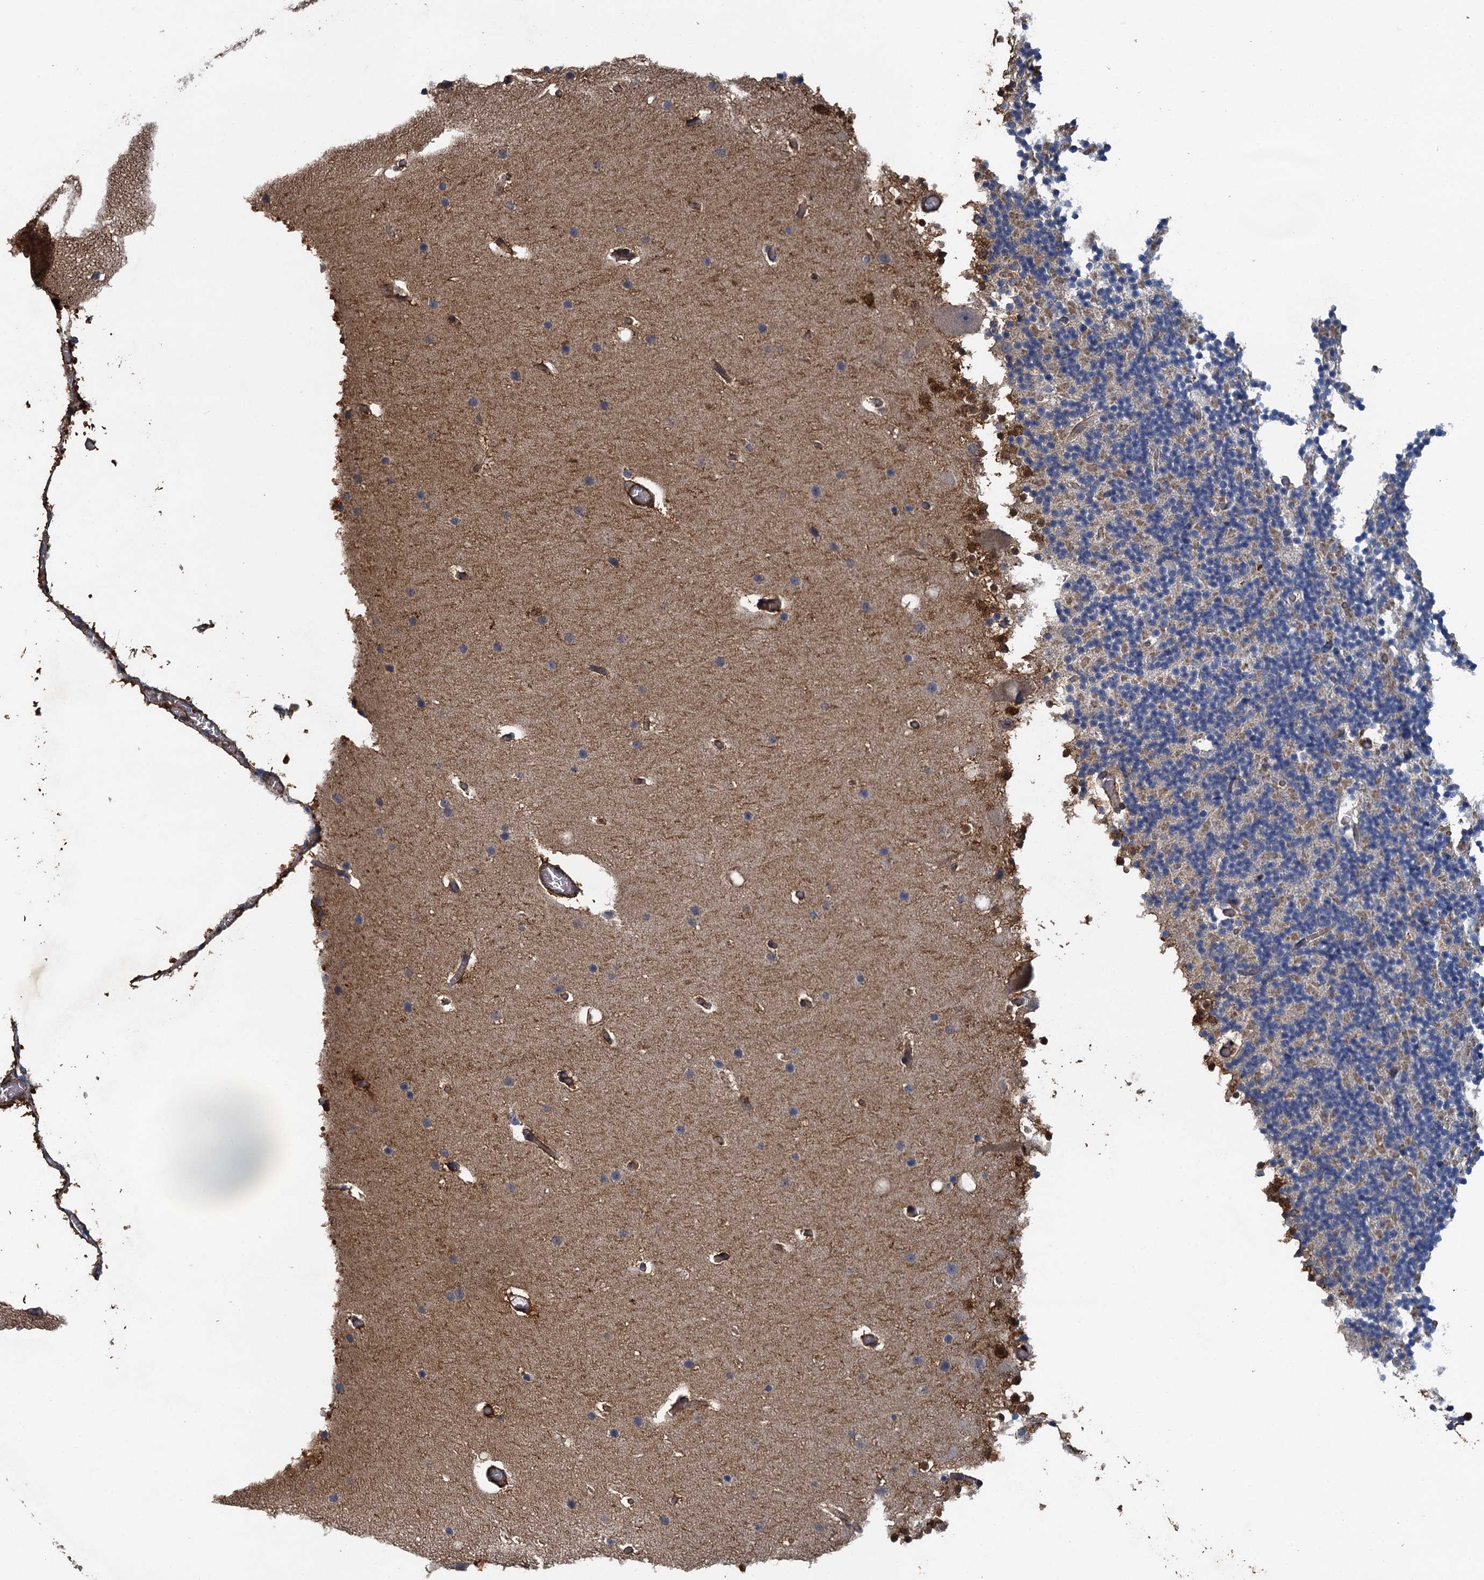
{"staining": {"intensity": "negative", "quantity": "none", "location": "none"}, "tissue": "cerebellum", "cell_type": "Cells in granular layer", "image_type": "normal", "snomed": [{"axis": "morphology", "description": "Normal tissue, NOS"}, {"axis": "topography", "description": "Cerebellum"}], "caption": "Histopathology image shows no significant protein expression in cells in granular layer of unremarkable cerebellum.", "gene": "RSAD2", "patient": {"sex": "male", "age": 57}}